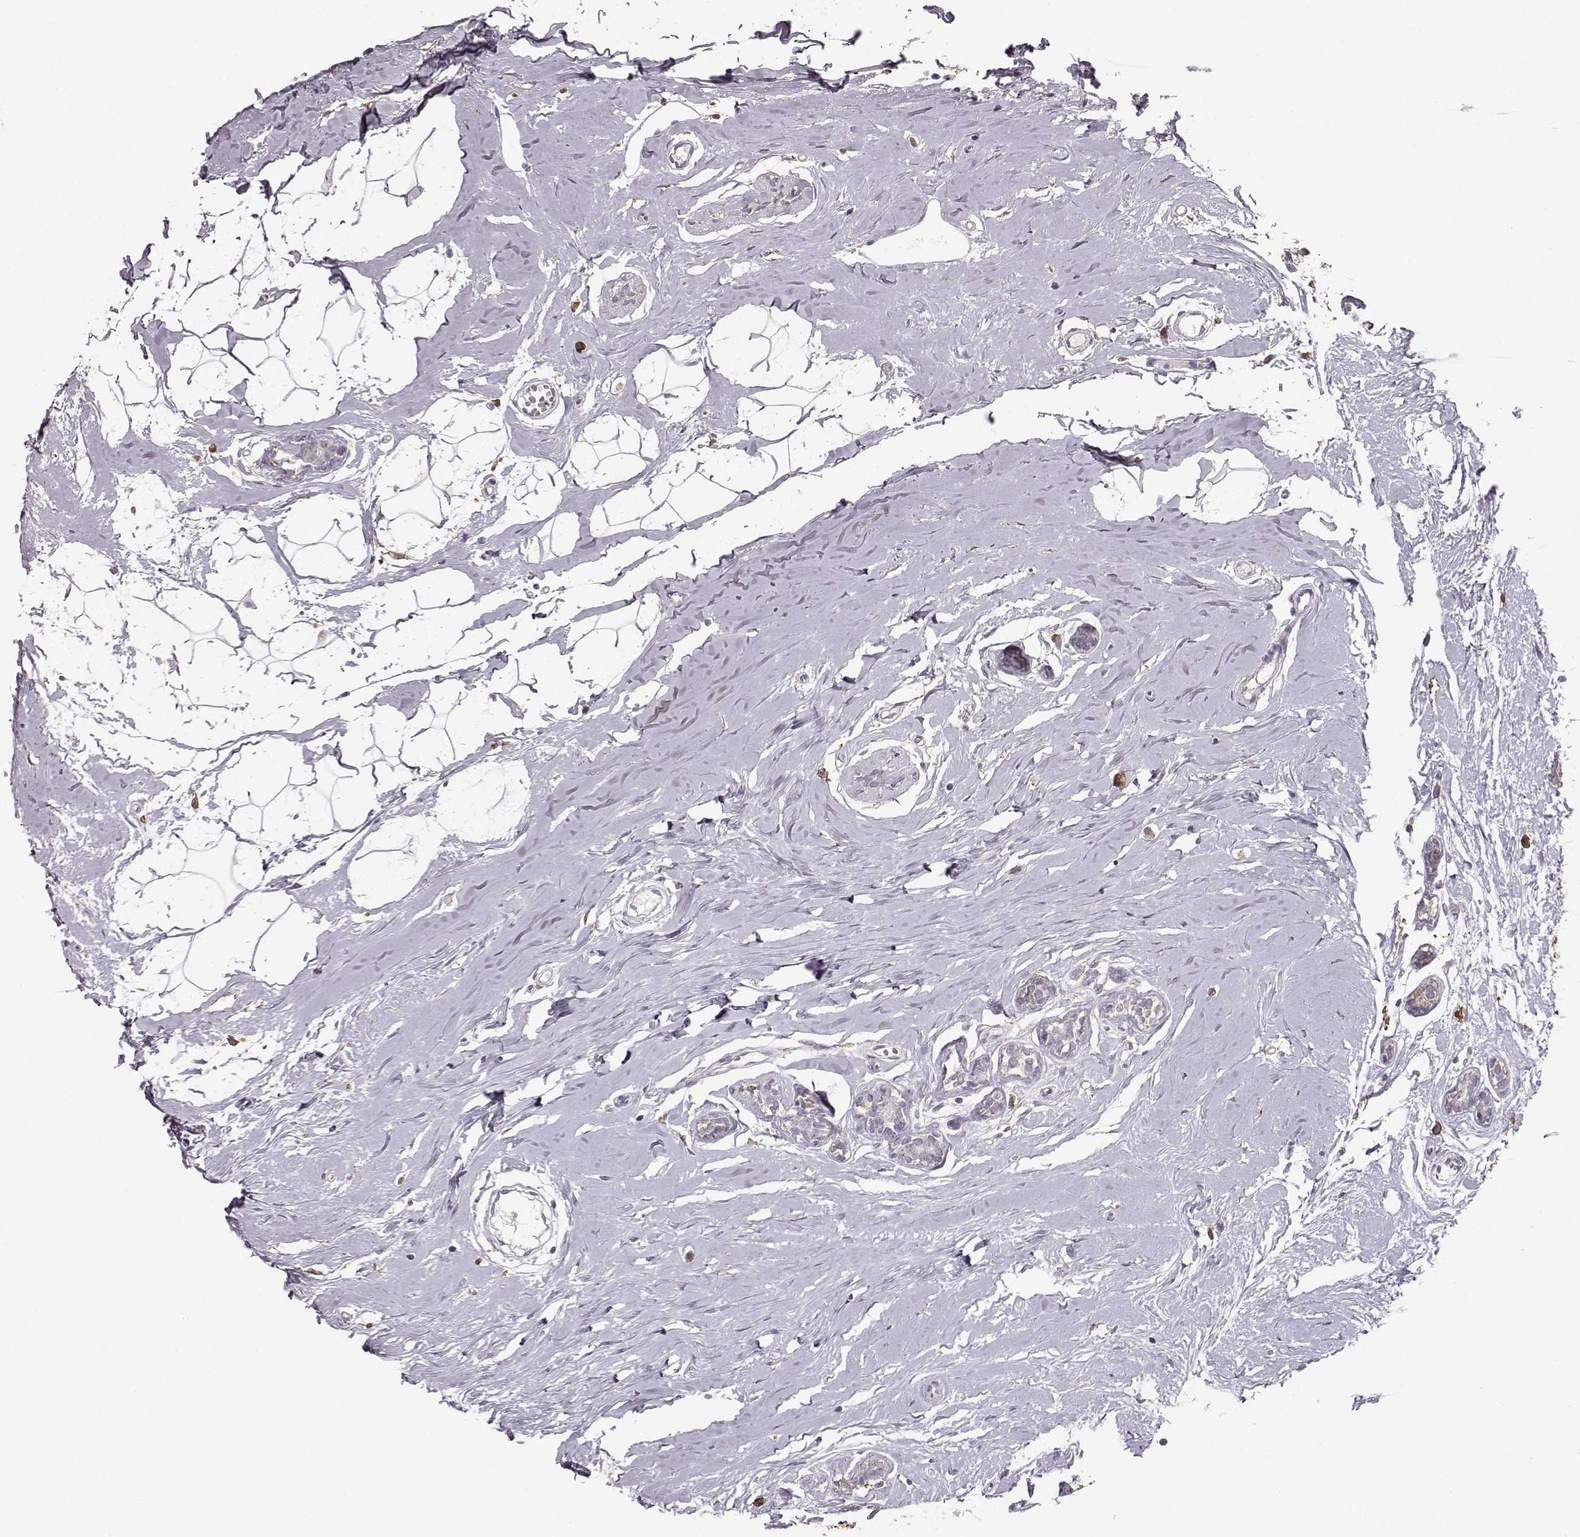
{"staining": {"intensity": "negative", "quantity": "none", "location": "none"}, "tissue": "breast cancer", "cell_type": "Tumor cells", "image_type": "cancer", "snomed": [{"axis": "morphology", "description": "Duct carcinoma"}, {"axis": "topography", "description": "Breast"}], "caption": "This is a histopathology image of IHC staining of breast cancer, which shows no staining in tumor cells.", "gene": "GABRG3", "patient": {"sex": "female", "age": 40}}